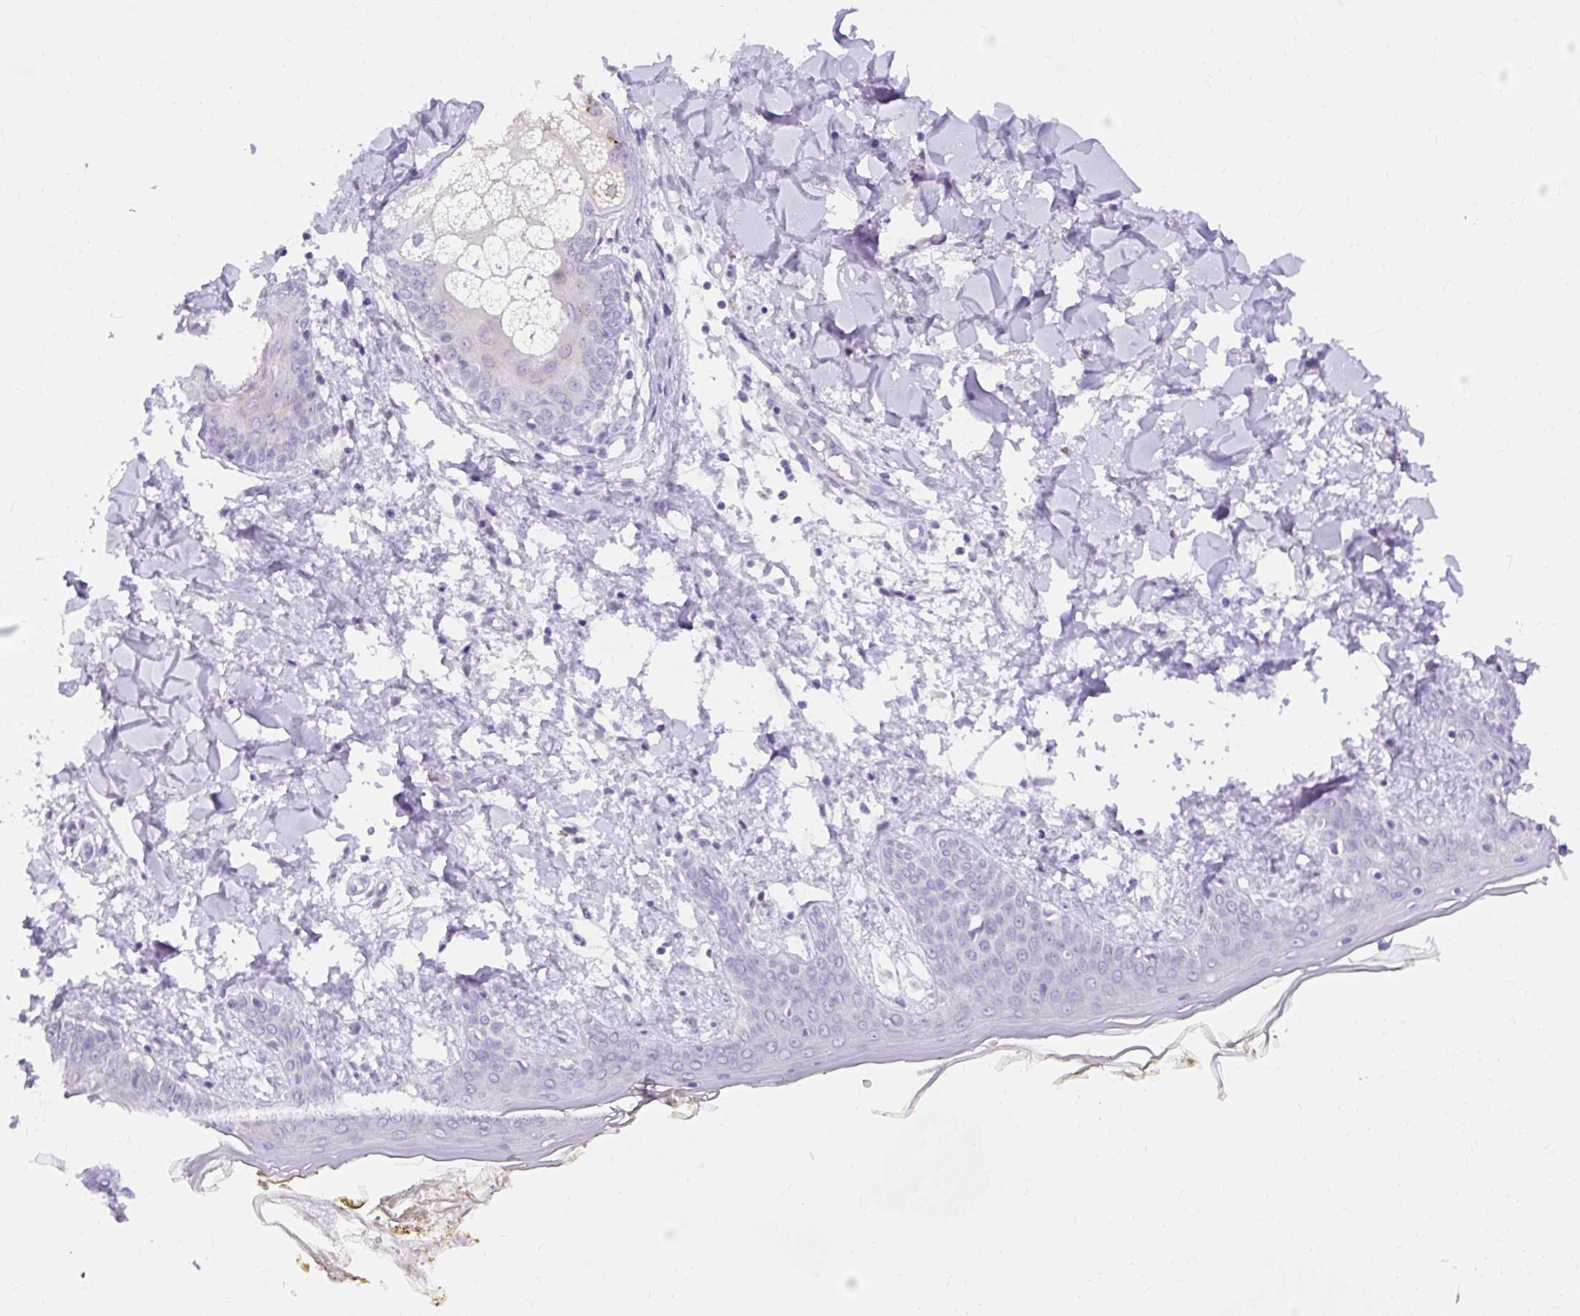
{"staining": {"intensity": "negative", "quantity": "none", "location": "none"}, "tissue": "skin", "cell_type": "Fibroblasts", "image_type": "normal", "snomed": [{"axis": "morphology", "description": "Normal tissue, NOS"}, {"axis": "topography", "description": "Skin"}], "caption": "Fibroblasts show no significant expression in unremarkable skin. (DAB immunohistochemistry with hematoxylin counter stain).", "gene": "GOLGA8A", "patient": {"sex": "female", "age": 34}}